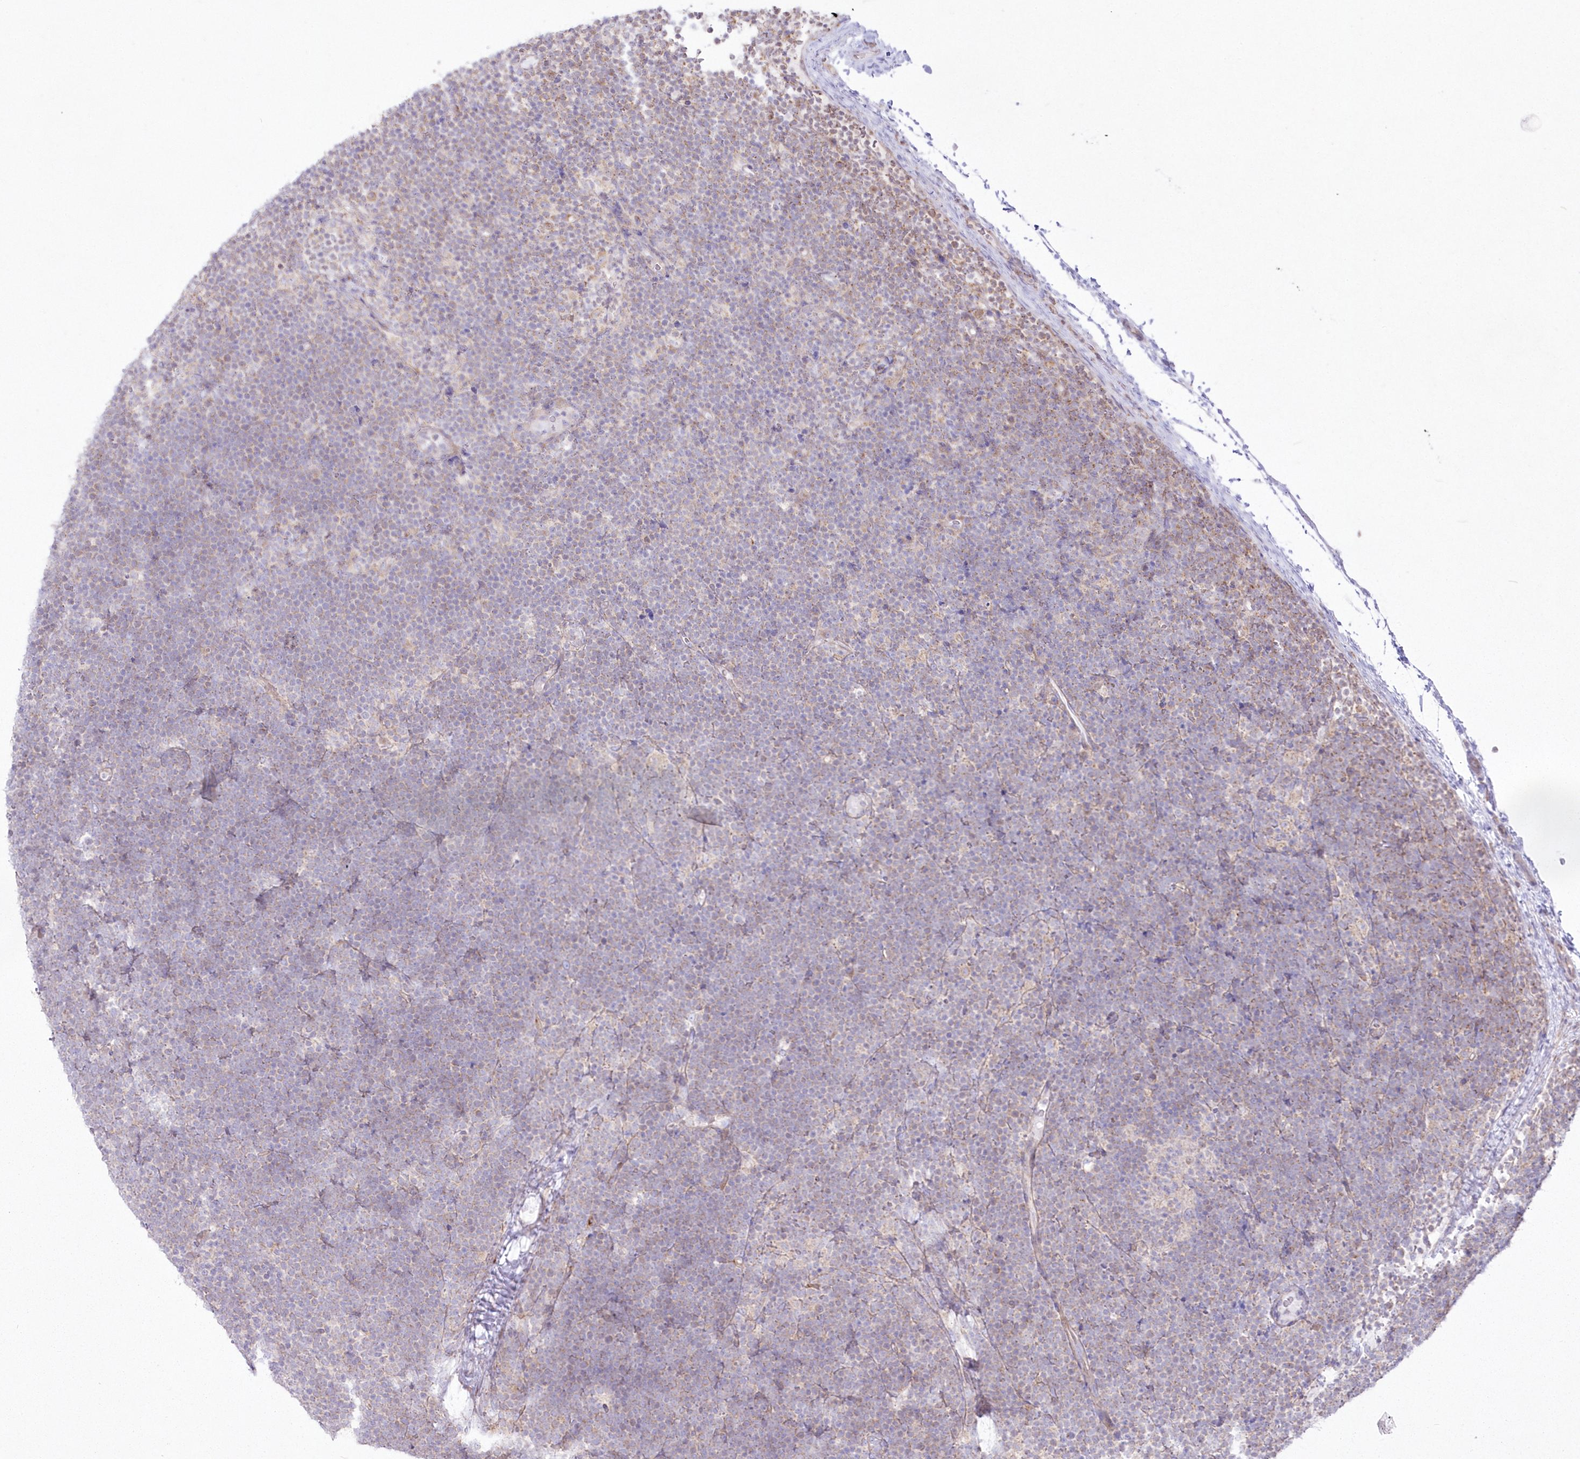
{"staining": {"intensity": "negative", "quantity": "none", "location": "none"}, "tissue": "lymphoma", "cell_type": "Tumor cells", "image_type": "cancer", "snomed": [{"axis": "morphology", "description": "Malignant lymphoma, non-Hodgkin's type, High grade"}, {"axis": "topography", "description": "Lymph node"}], "caption": "Immunohistochemical staining of lymphoma exhibits no significant expression in tumor cells. (Brightfield microscopy of DAB (3,3'-diaminobenzidine) IHC at high magnification).", "gene": "ZNF843", "patient": {"sex": "male", "age": 13}}